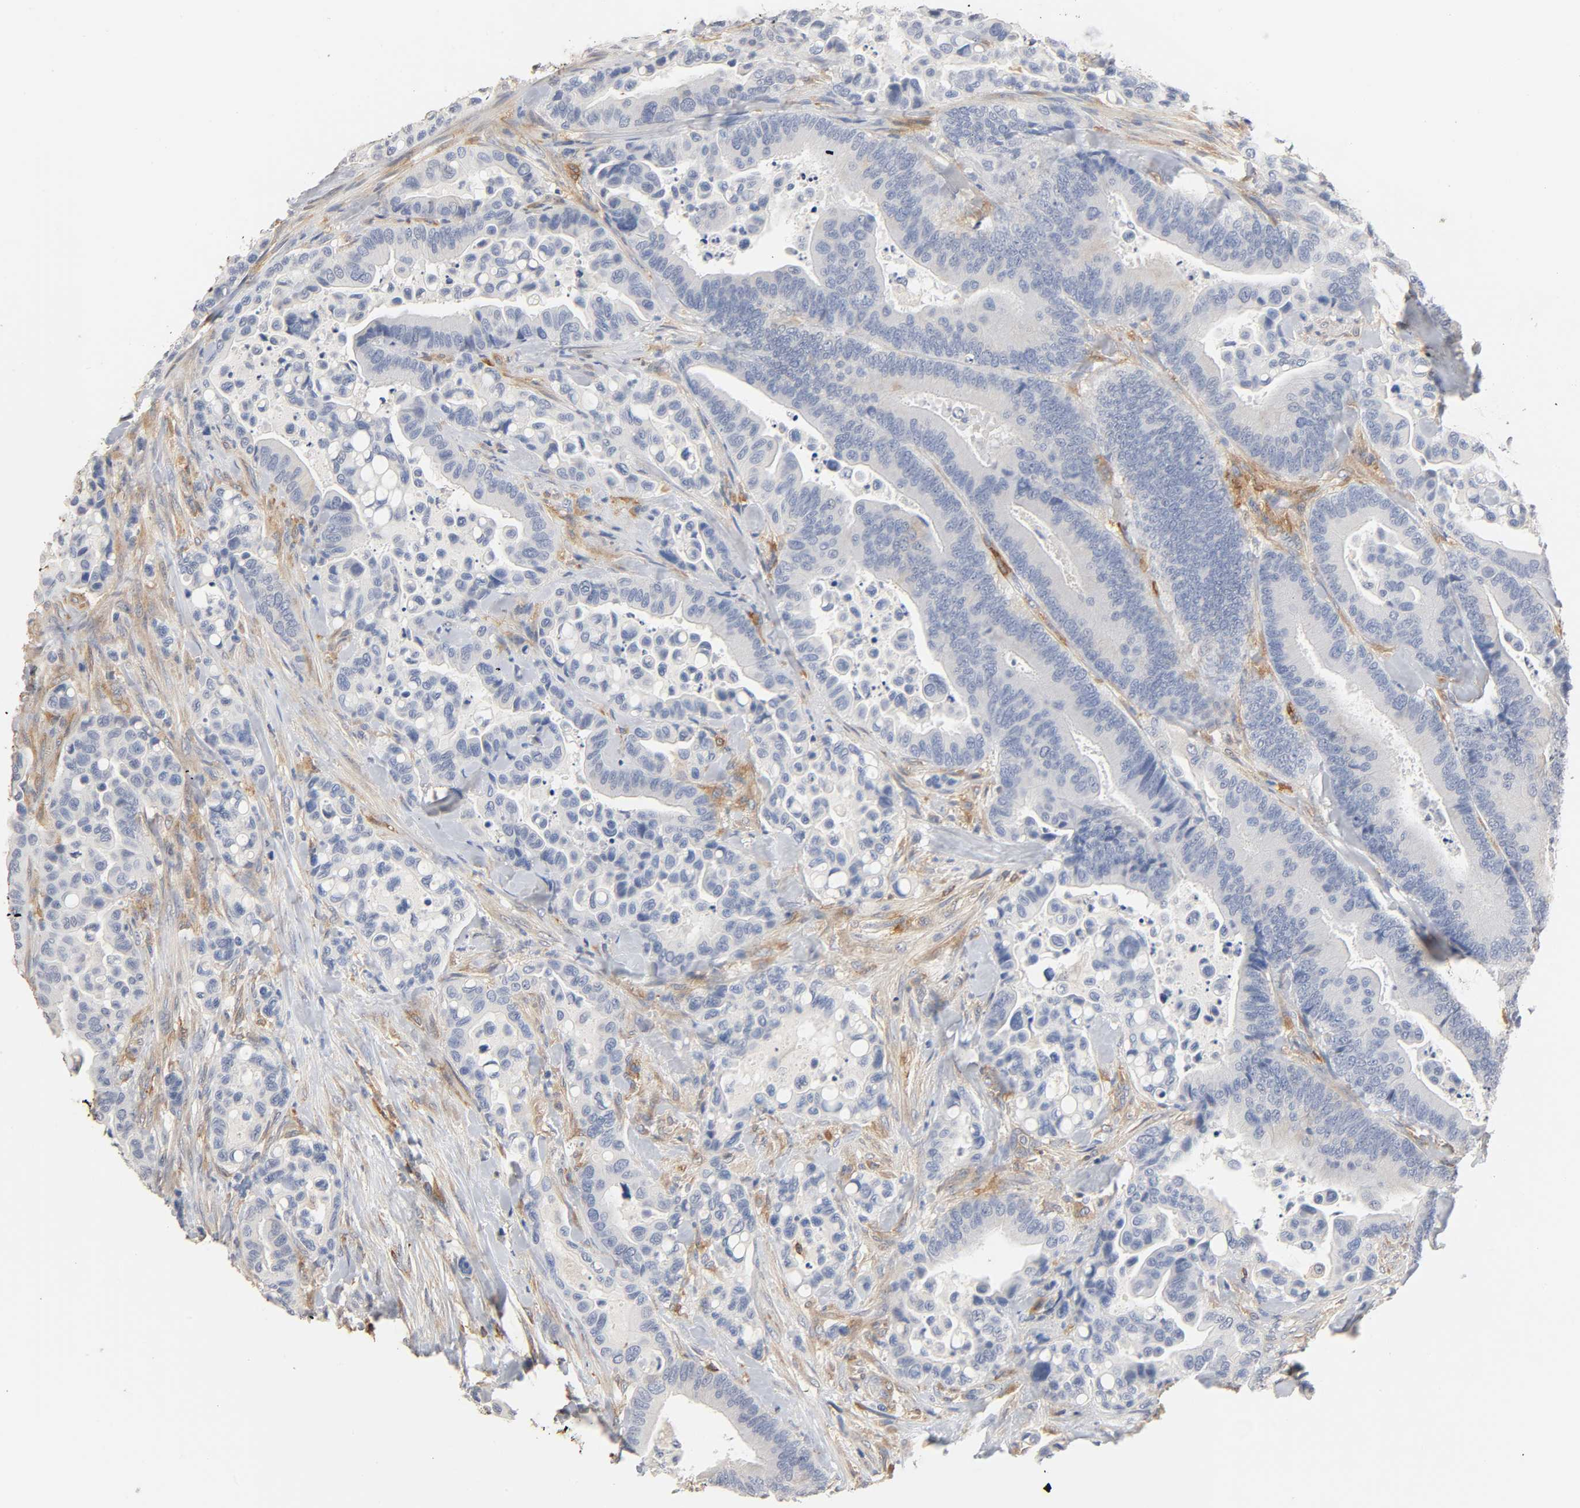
{"staining": {"intensity": "negative", "quantity": "none", "location": "none"}, "tissue": "colorectal cancer", "cell_type": "Tumor cells", "image_type": "cancer", "snomed": [{"axis": "morphology", "description": "Normal tissue, NOS"}, {"axis": "morphology", "description": "Adenocarcinoma, NOS"}, {"axis": "topography", "description": "Colon"}], "caption": "This is a photomicrograph of immunohistochemistry staining of colorectal cancer, which shows no staining in tumor cells.", "gene": "BIN1", "patient": {"sex": "male", "age": 82}}